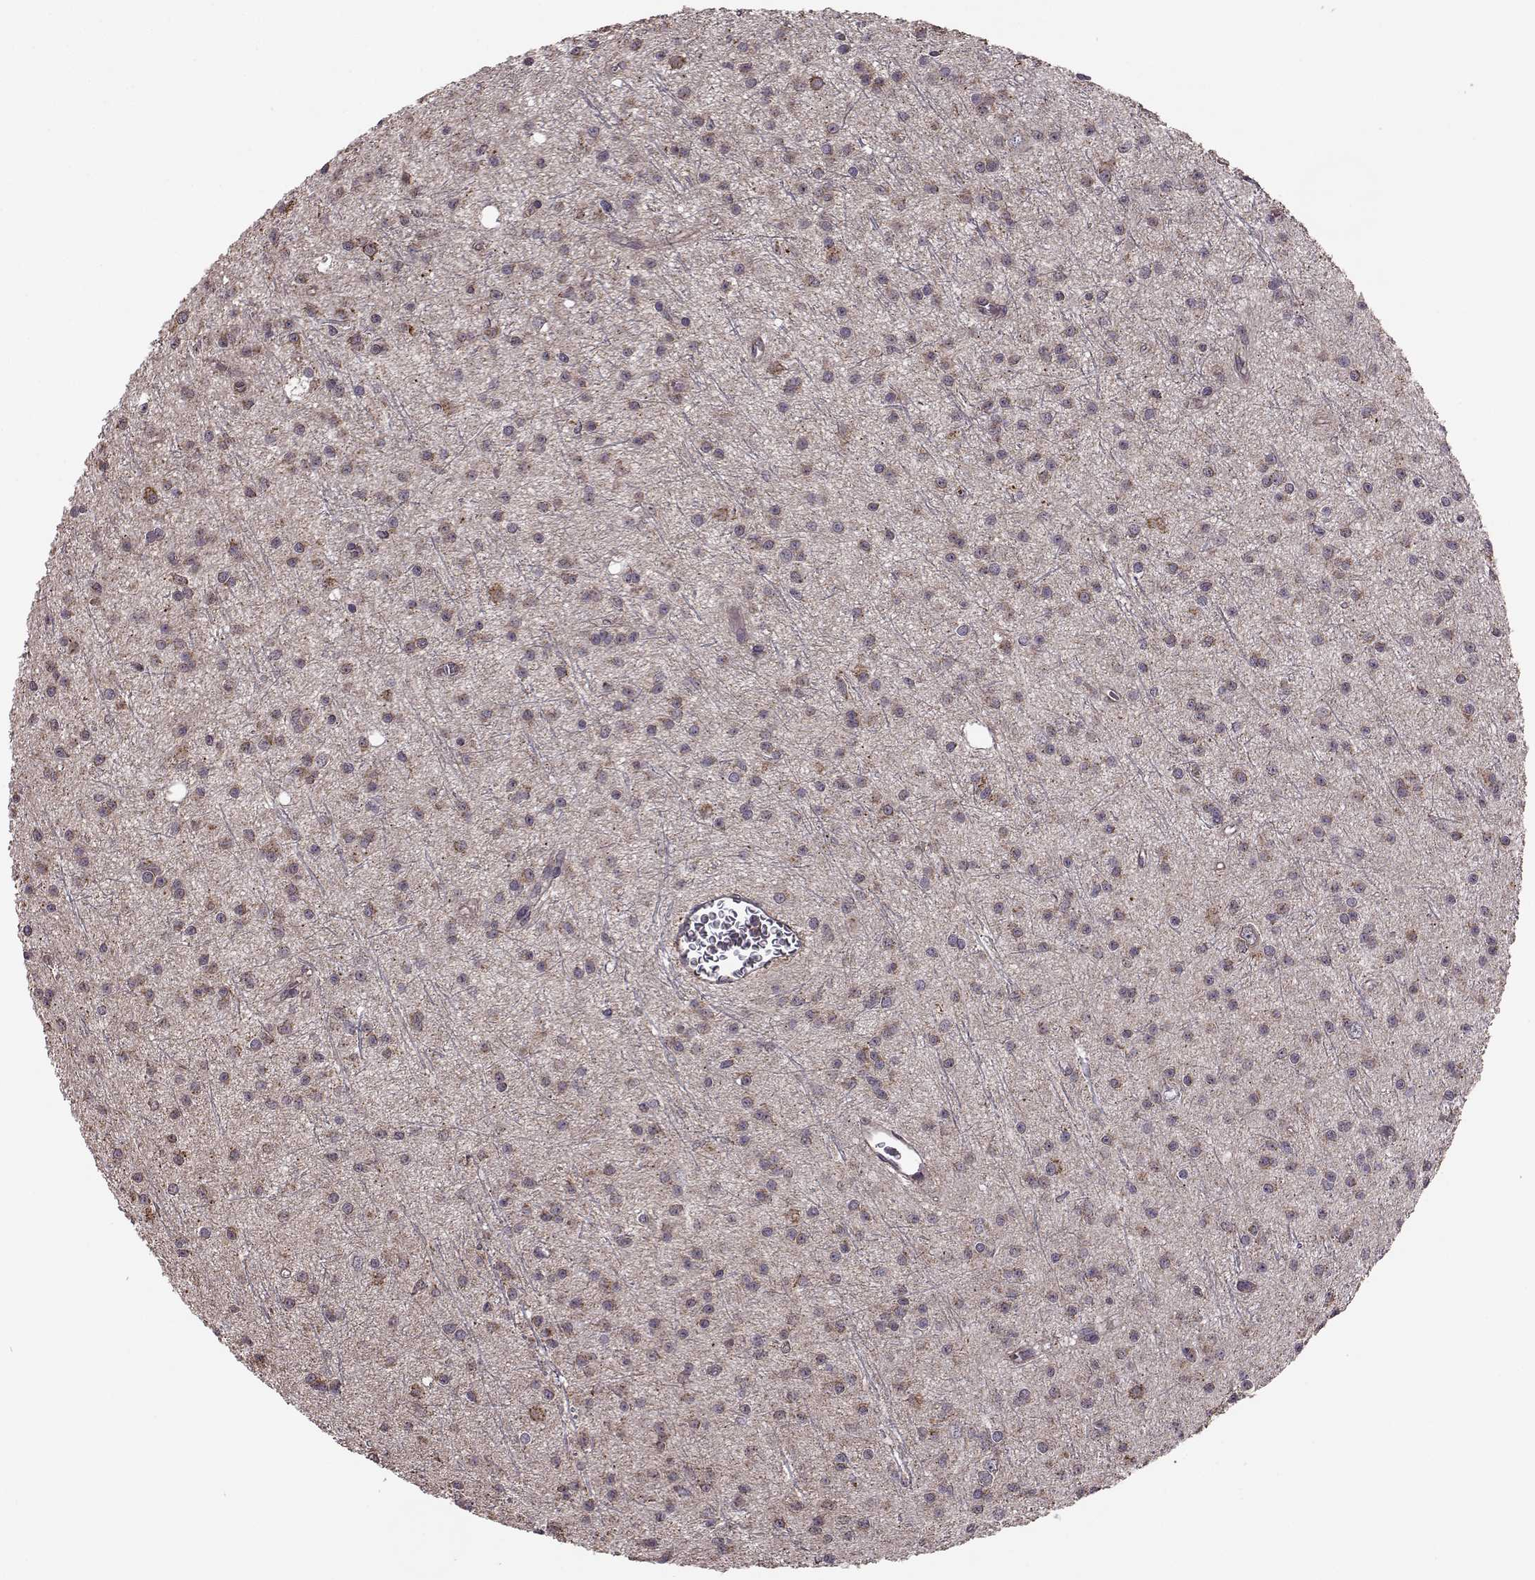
{"staining": {"intensity": "moderate", "quantity": ">75%", "location": "cytoplasmic/membranous"}, "tissue": "glioma", "cell_type": "Tumor cells", "image_type": "cancer", "snomed": [{"axis": "morphology", "description": "Glioma, malignant, Low grade"}, {"axis": "topography", "description": "Brain"}], "caption": "Immunohistochemical staining of human glioma demonstrates medium levels of moderate cytoplasmic/membranous protein staining in about >75% of tumor cells. Ihc stains the protein of interest in brown and the nuclei are stained blue.", "gene": "PUDP", "patient": {"sex": "male", "age": 27}}